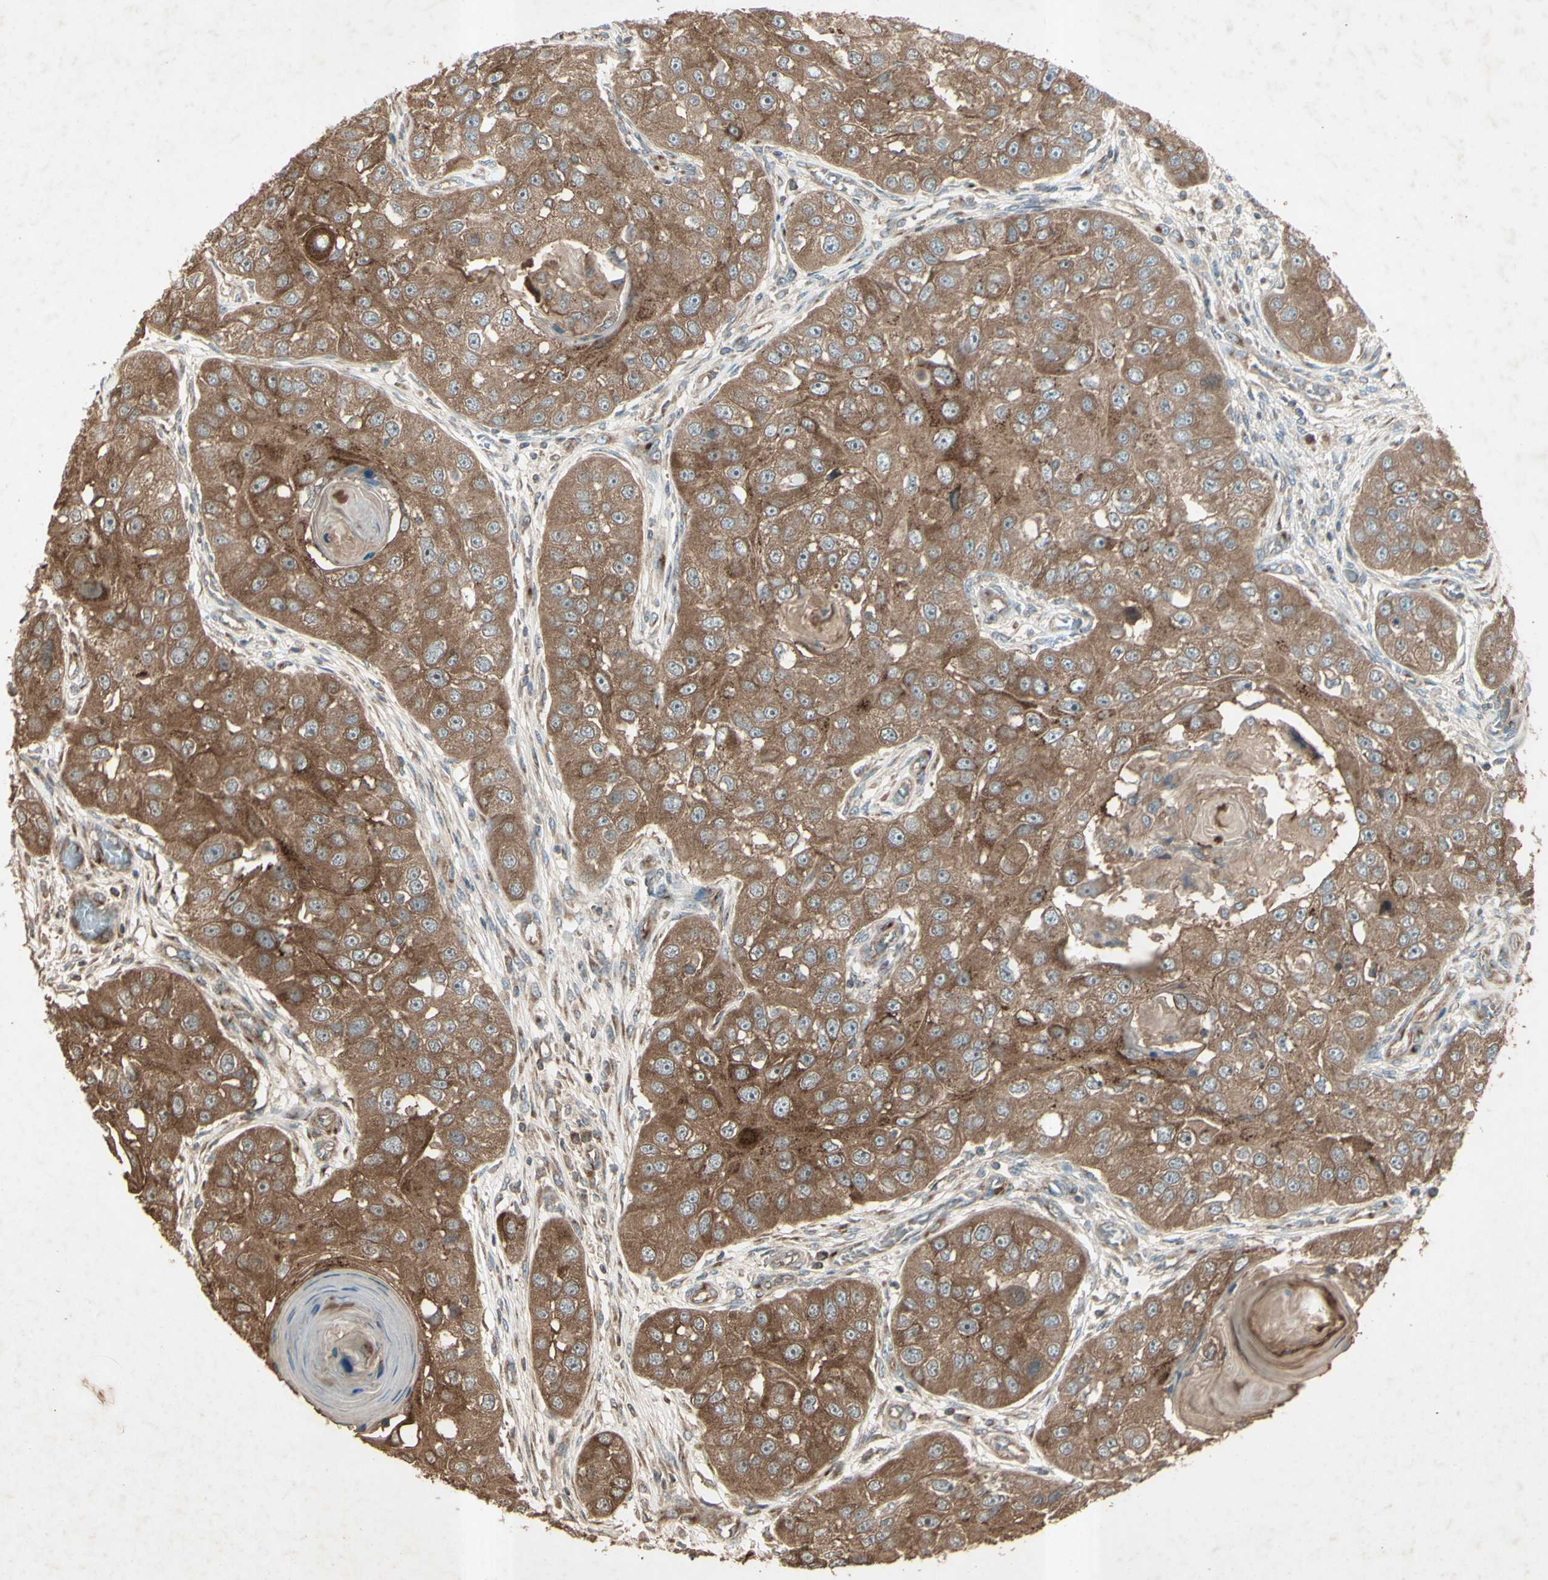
{"staining": {"intensity": "moderate", "quantity": ">75%", "location": "cytoplasmic/membranous"}, "tissue": "head and neck cancer", "cell_type": "Tumor cells", "image_type": "cancer", "snomed": [{"axis": "morphology", "description": "Normal tissue, NOS"}, {"axis": "morphology", "description": "Squamous cell carcinoma, NOS"}, {"axis": "topography", "description": "Skeletal muscle"}, {"axis": "topography", "description": "Head-Neck"}], "caption": "Head and neck cancer stained with a brown dye shows moderate cytoplasmic/membranous positive expression in about >75% of tumor cells.", "gene": "AP1G1", "patient": {"sex": "male", "age": 51}}